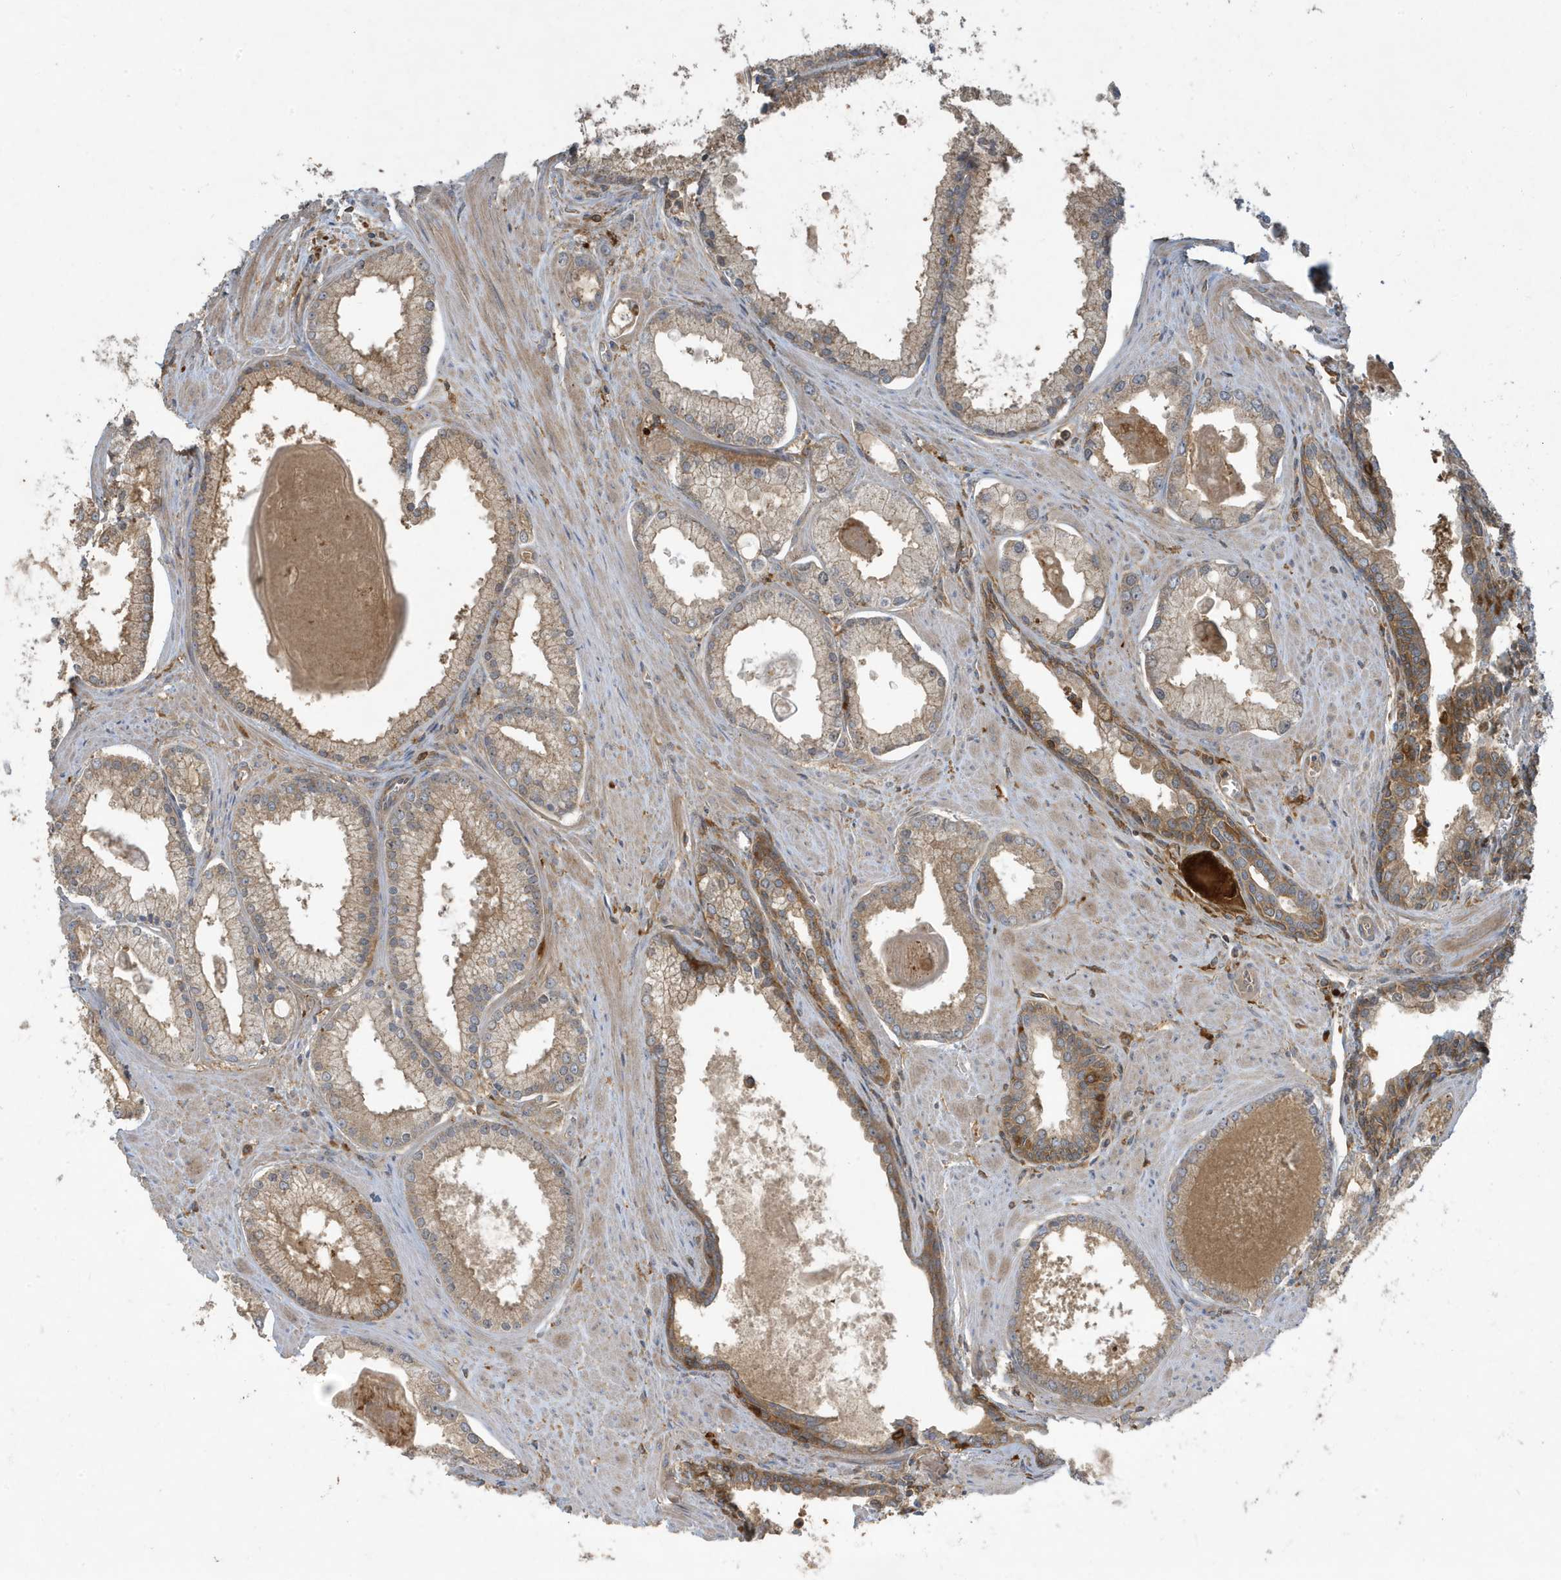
{"staining": {"intensity": "weak", "quantity": ">75%", "location": "cytoplasmic/membranous"}, "tissue": "prostate cancer", "cell_type": "Tumor cells", "image_type": "cancer", "snomed": [{"axis": "morphology", "description": "Adenocarcinoma, Low grade"}, {"axis": "topography", "description": "Prostate"}], "caption": "Human adenocarcinoma (low-grade) (prostate) stained with a protein marker demonstrates weak staining in tumor cells.", "gene": "ABTB1", "patient": {"sex": "male", "age": 54}}